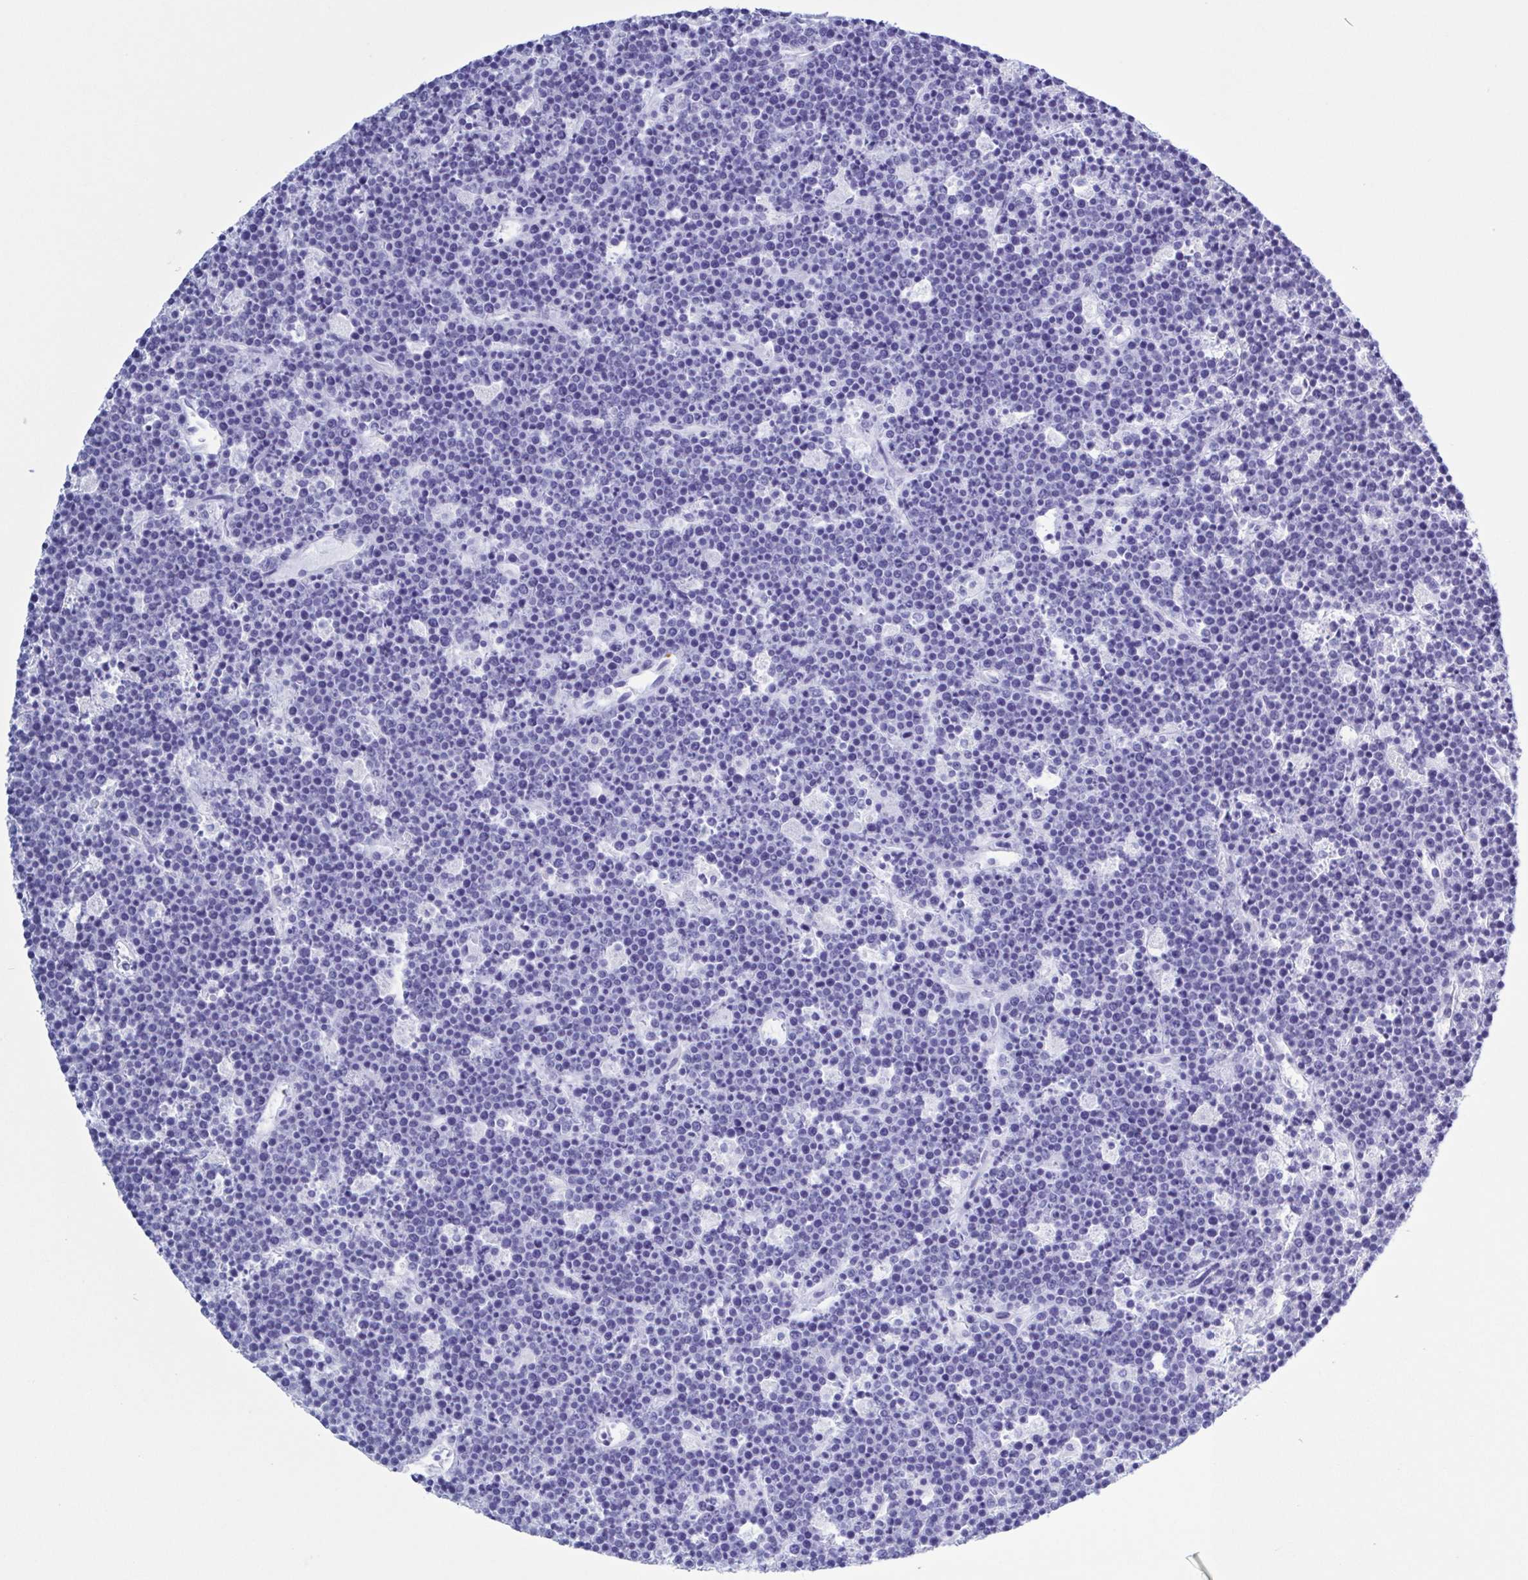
{"staining": {"intensity": "negative", "quantity": "none", "location": "none"}, "tissue": "lymphoma", "cell_type": "Tumor cells", "image_type": "cancer", "snomed": [{"axis": "morphology", "description": "Malignant lymphoma, non-Hodgkin's type, High grade"}, {"axis": "topography", "description": "Ovary"}], "caption": "This image is of lymphoma stained with immunohistochemistry (IHC) to label a protein in brown with the nuclei are counter-stained blue. There is no staining in tumor cells. (DAB (3,3'-diaminobenzidine) IHC visualized using brightfield microscopy, high magnification).", "gene": "LTF", "patient": {"sex": "female", "age": 56}}